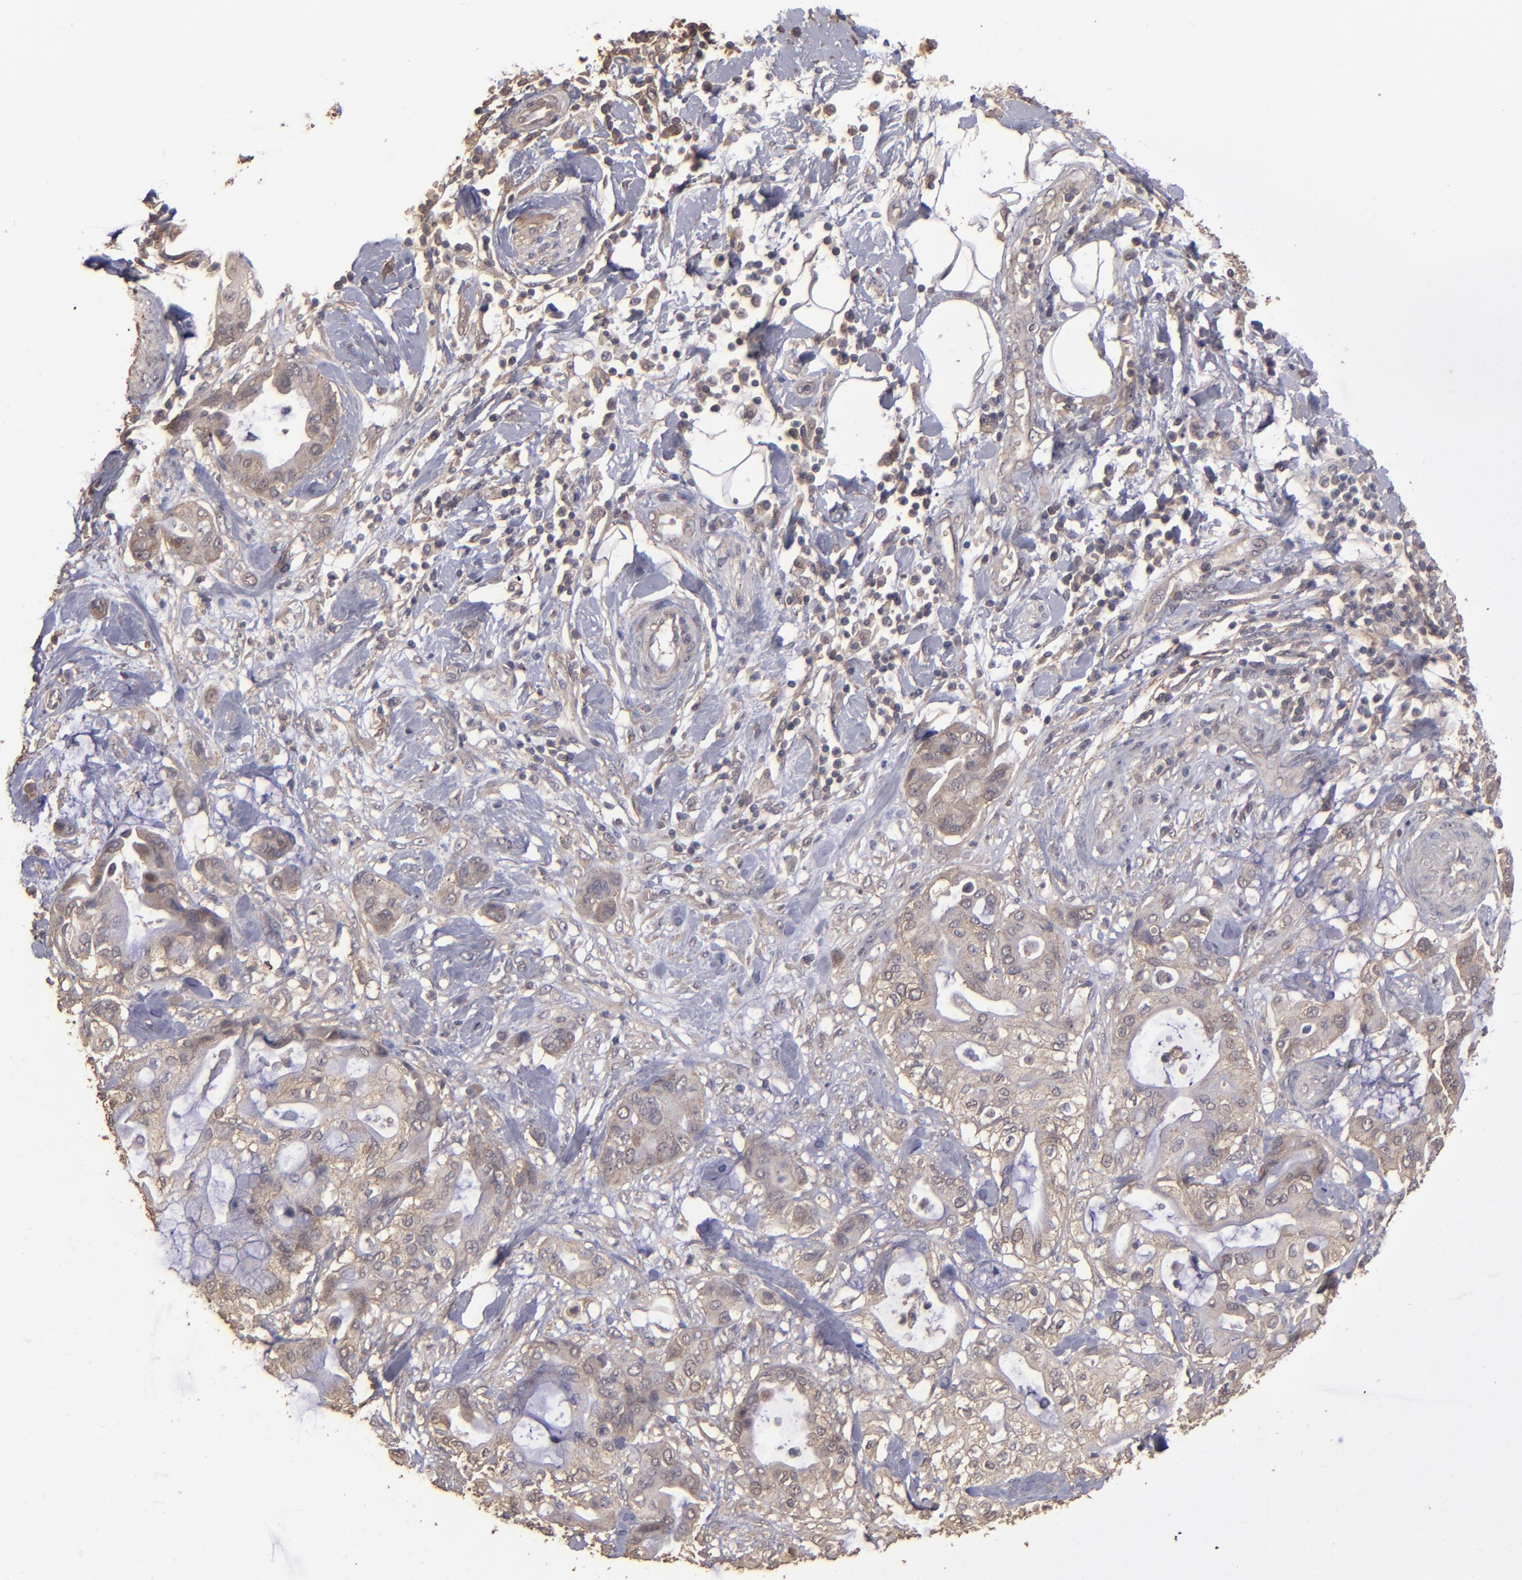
{"staining": {"intensity": "weak", "quantity": "25%-75%", "location": "cytoplasmic/membranous"}, "tissue": "pancreatic cancer", "cell_type": "Tumor cells", "image_type": "cancer", "snomed": [{"axis": "morphology", "description": "Adenocarcinoma, NOS"}, {"axis": "morphology", "description": "Adenocarcinoma, metastatic, NOS"}, {"axis": "topography", "description": "Lymph node"}, {"axis": "topography", "description": "Pancreas"}, {"axis": "topography", "description": "Duodenum"}], "caption": "A brown stain shows weak cytoplasmic/membranous positivity of a protein in human metastatic adenocarcinoma (pancreatic) tumor cells.", "gene": "FAT1", "patient": {"sex": "female", "age": 64}}